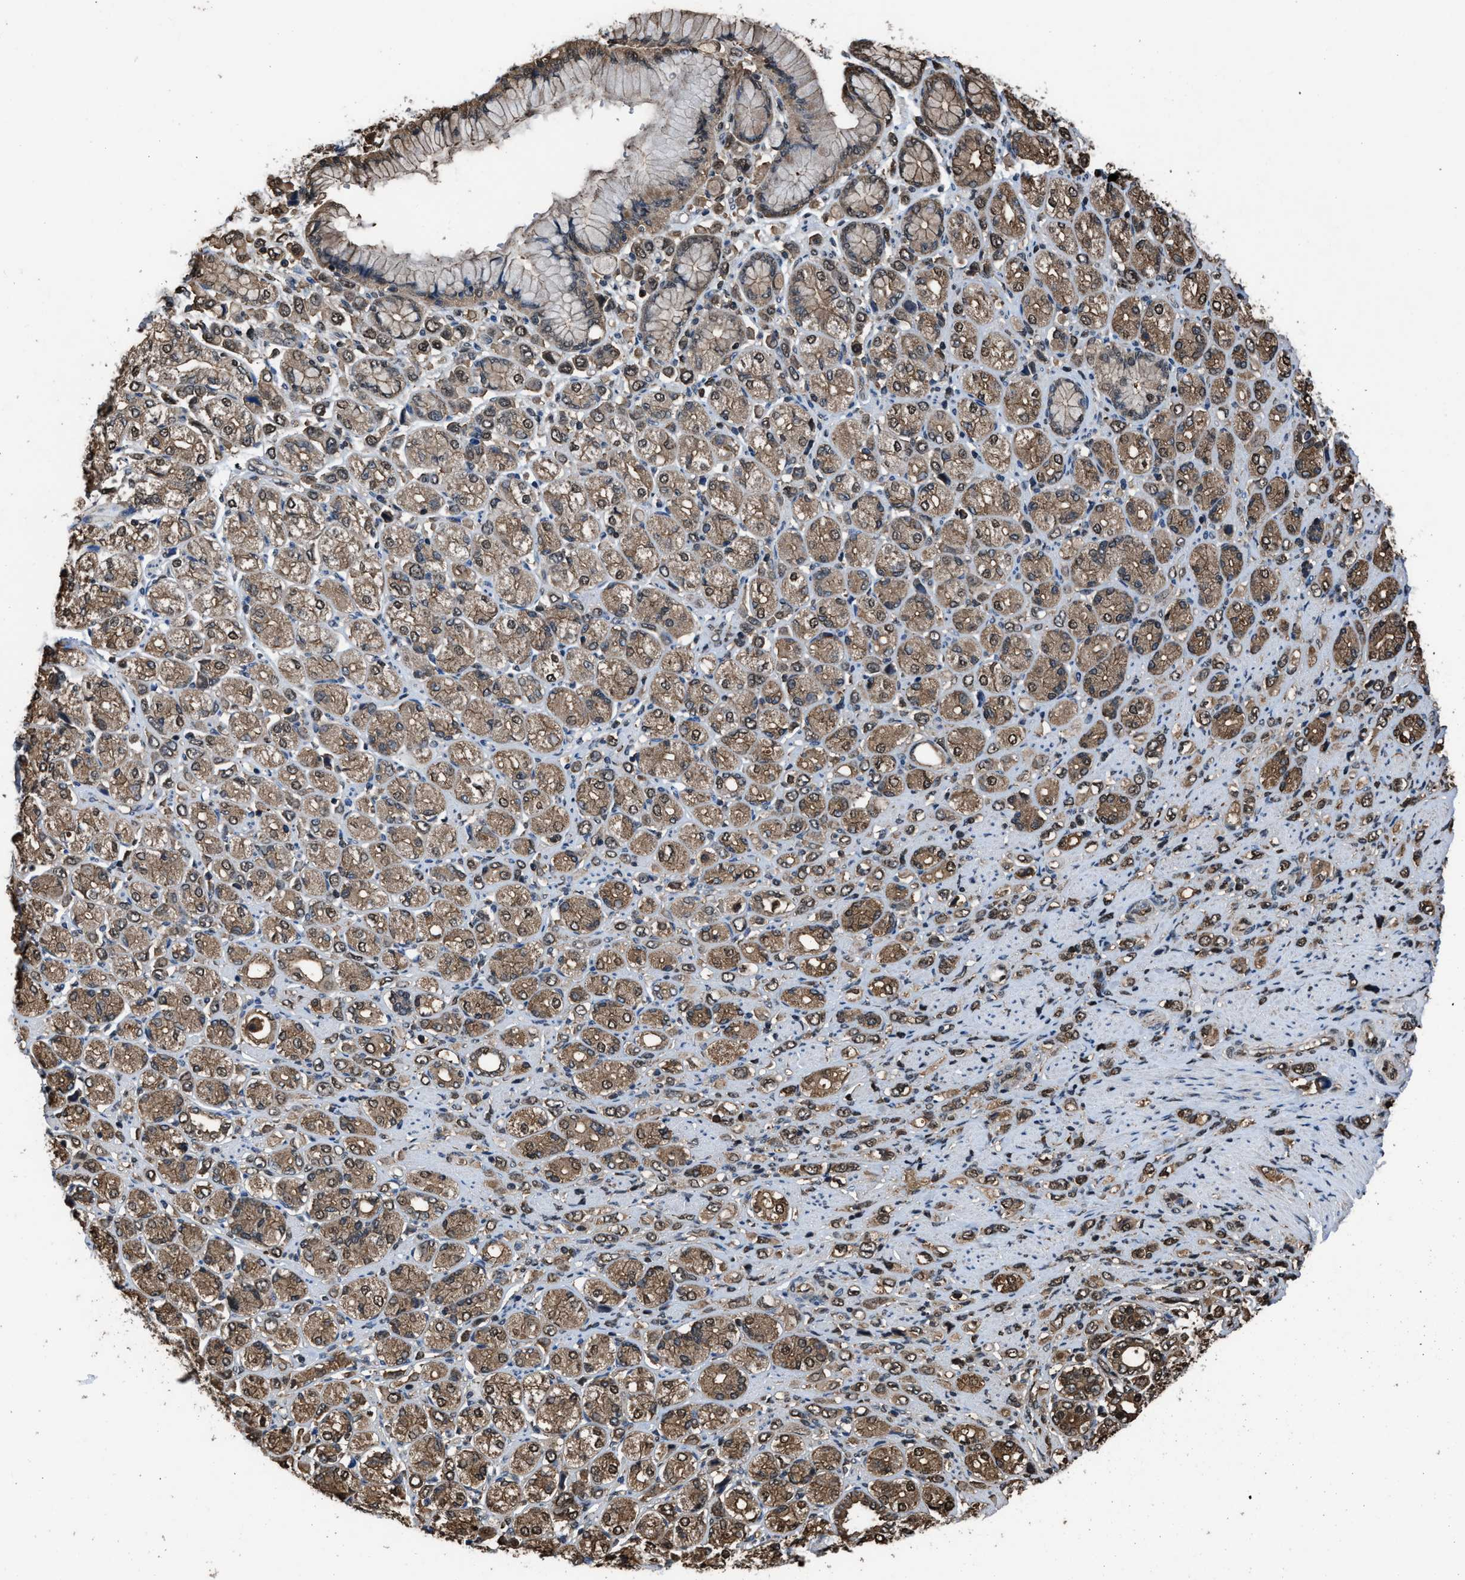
{"staining": {"intensity": "moderate", "quantity": ">75%", "location": "cytoplasmic/membranous,nuclear"}, "tissue": "stomach cancer", "cell_type": "Tumor cells", "image_type": "cancer", "snomed": [{"axis": "morphology", "description": "Adenocarcinoma, NOS"}, {"axis": "topography", "description": "Stomach"}], "caption": "Protein expression analysis of human stomach adenocarcinoma reveals moderate cytoplasmic/membranous and nuclear staining in about >75% of tumor cells.", "gene": "FNTA", "patient": {"sex": "female", "age": 65}}